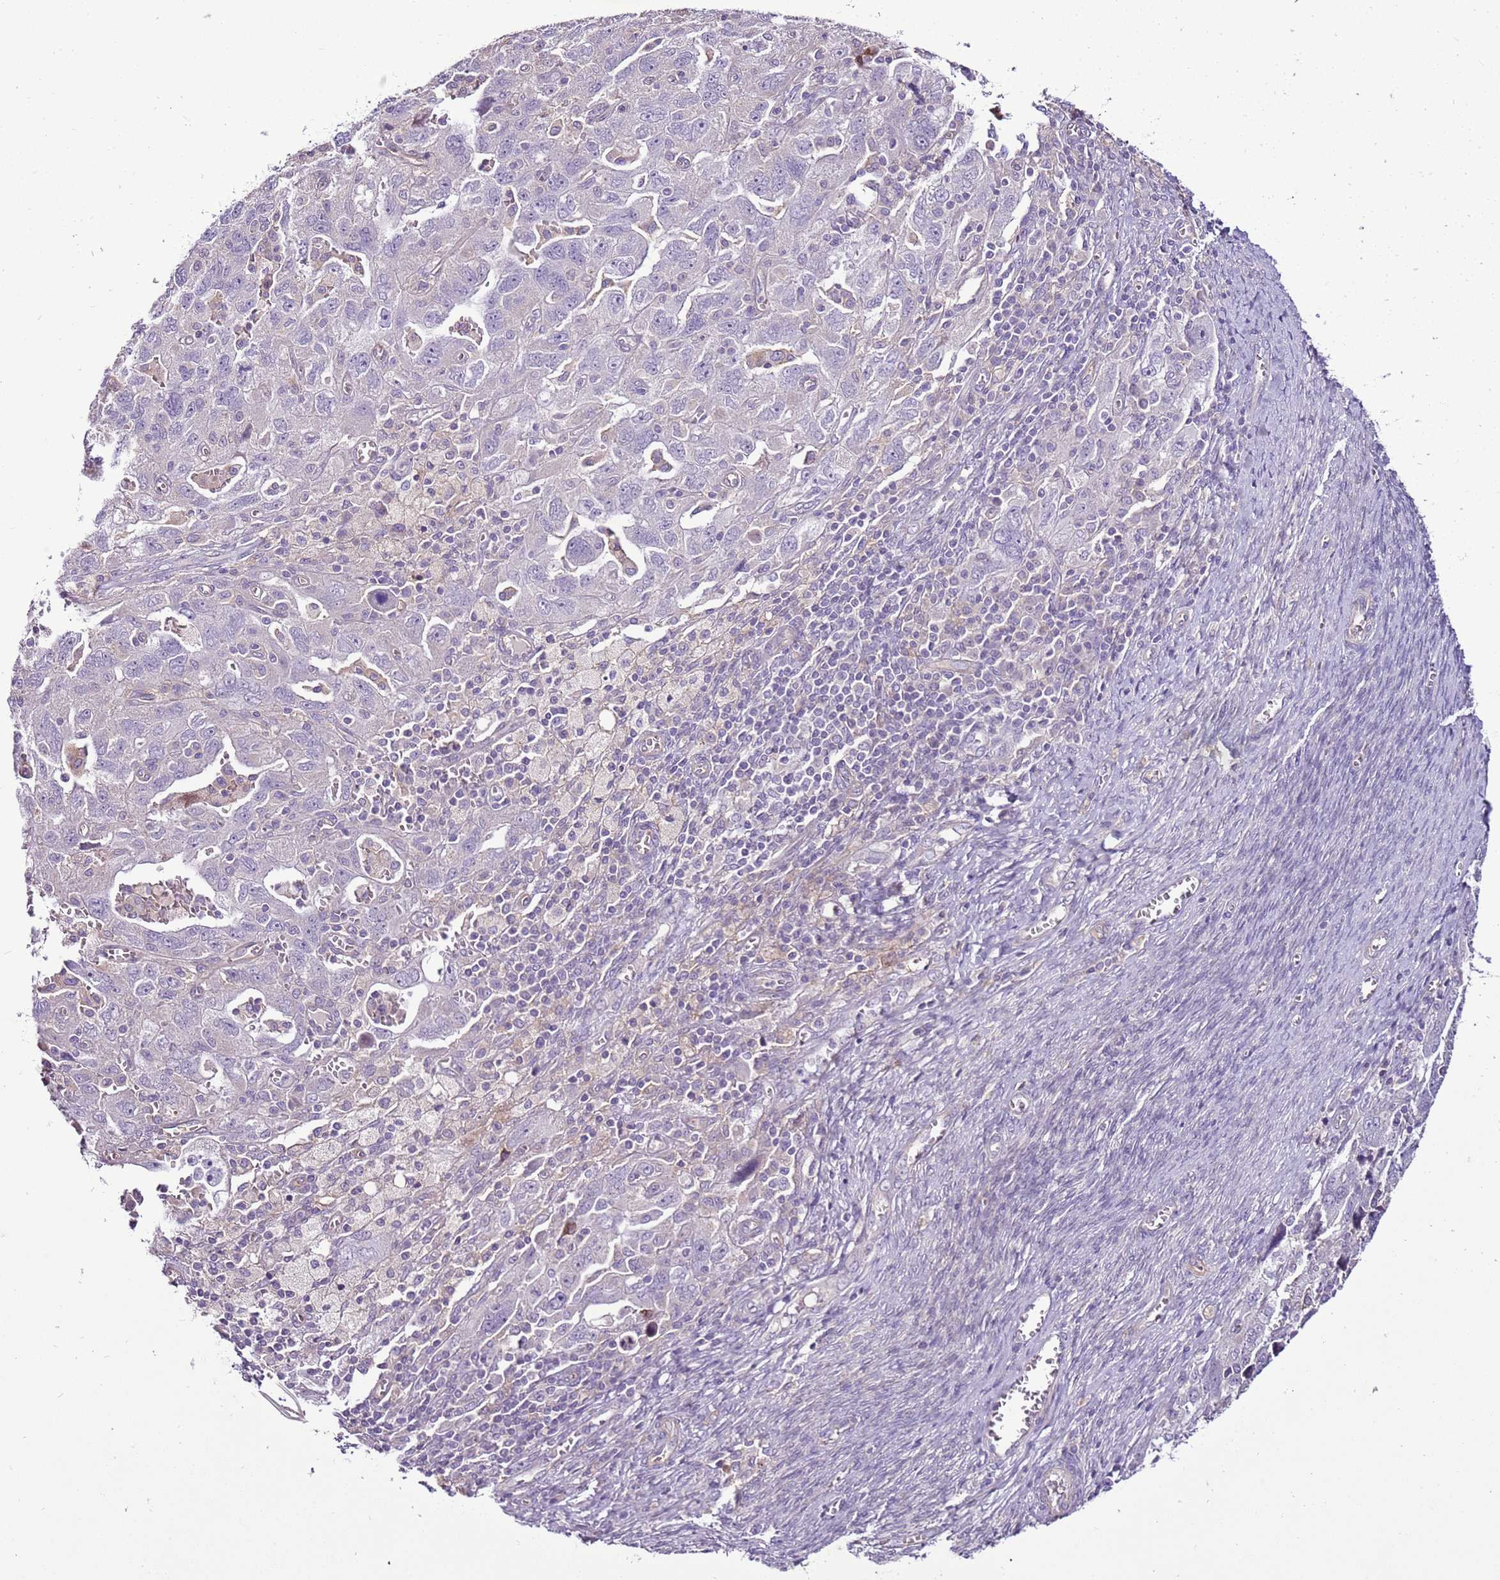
{"staining": {"intensity": "negative", "quantity": "none", "location": "none"}, "tissue": "ovarian cancer", "cell_type": "Tumor cells", "image_type": "cancer", "snomed": [{"axis": "morphology", "description": "Carcinoma, NOS"}, {"axis": "morphology", "description": "Cystadenocarcinoma, serous, NOS"}, {"axis": "topography", "description": "Ovary"}], "caption": "Histopathology image shows no significant protein expression in tumor cells of ovarian serous cystadenocarcinoma. The staining was performed using DAB (3,3'-diaminobenzidine) to visualize the protein expression in brown, while the nuclei were stained in blue with hematoxylin (Magnification: 20x).", "gene": "CMKLR1", "patient": {"sex": "female", "age": 69}}